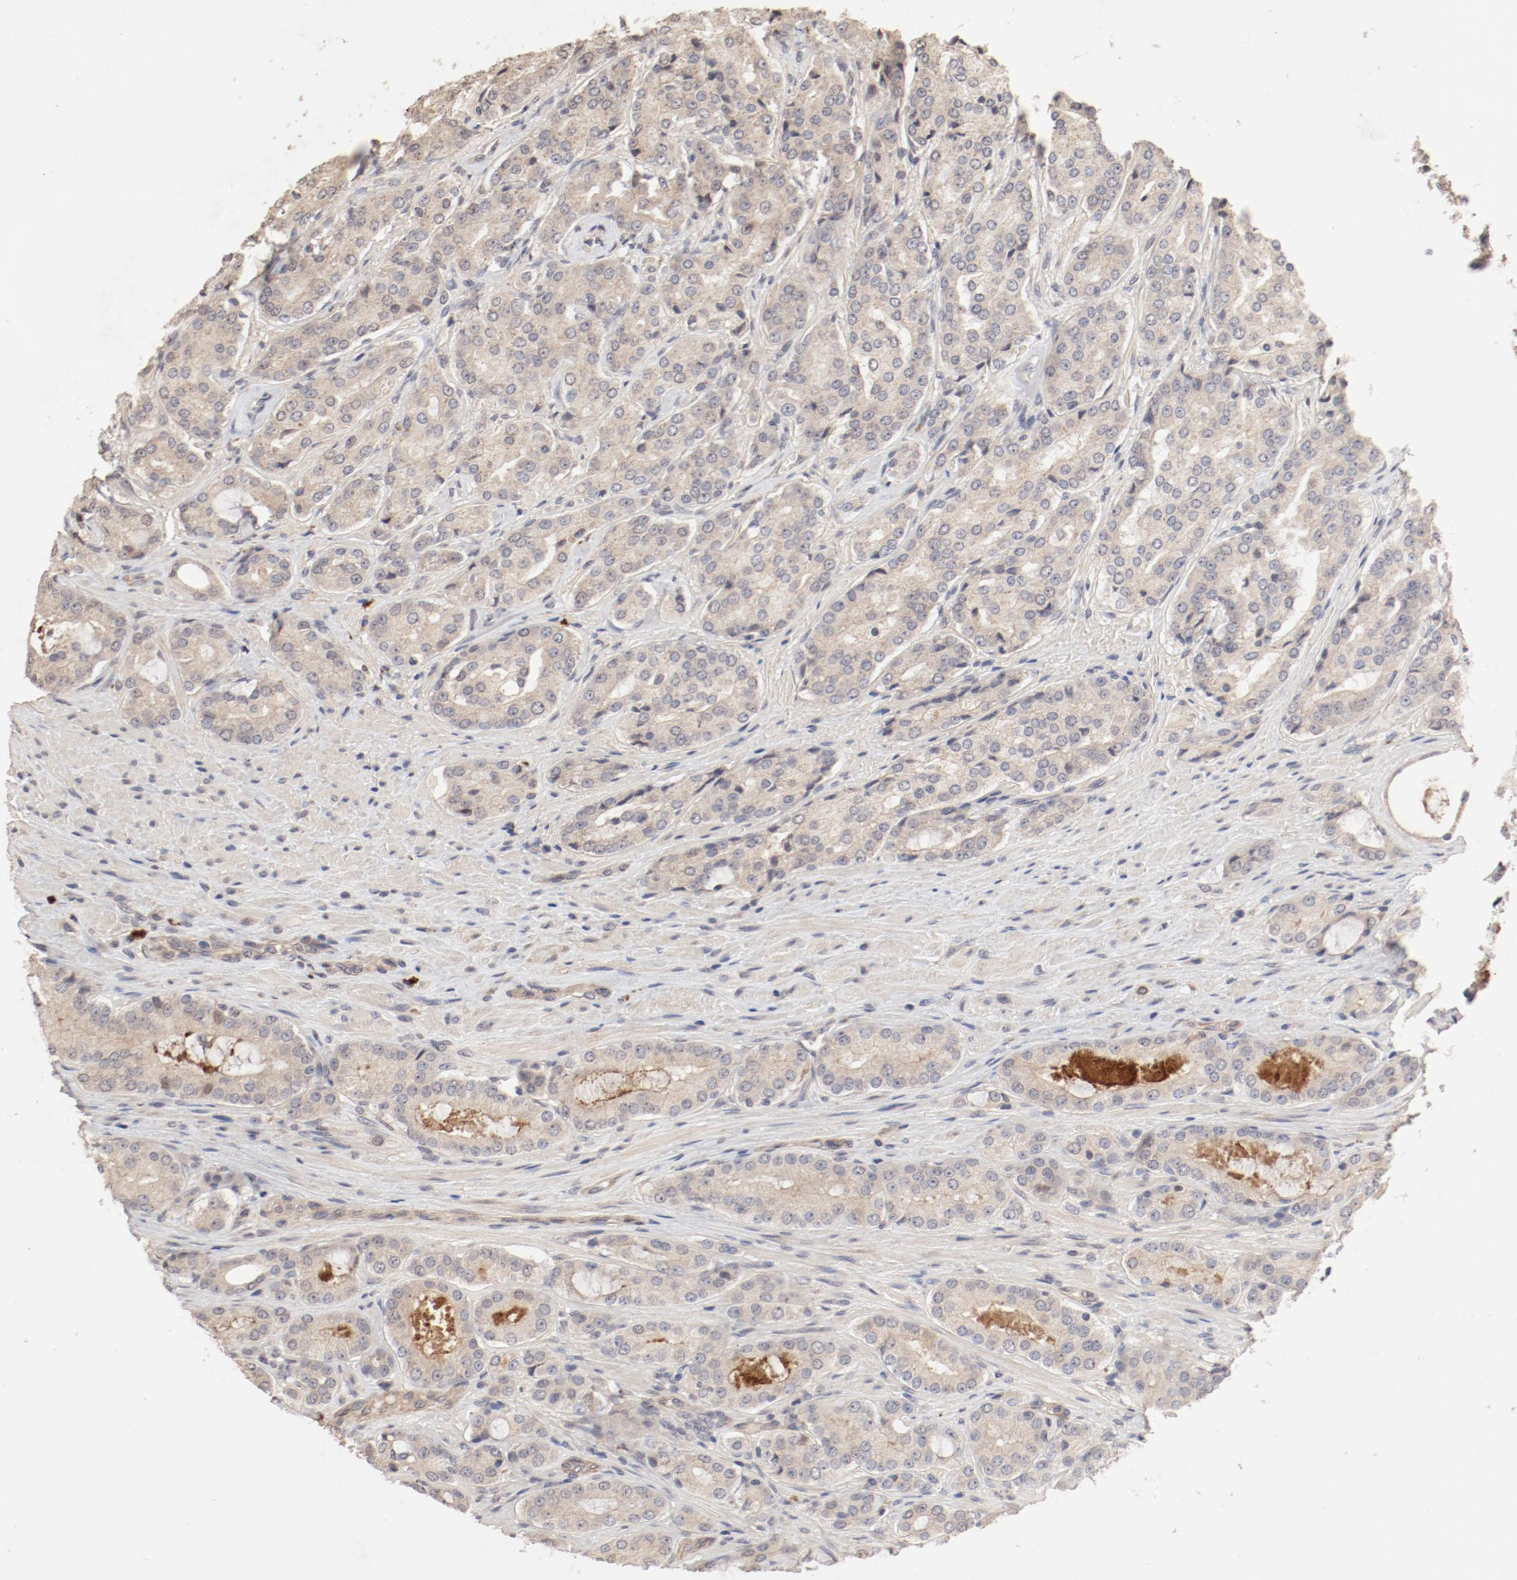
{"staining": {"intensity": "moderate", "quantity": ">75%", "location": "cytoplasmic/membranous"}, "tissue": "prostate cancer", "cell_type": "Tumor cells", "image_type": "cancer", "snomed": [{"axis": "morphology", "description": "Adenocarcinoma, High grade"}, {"axis": "topography", "description": "Prostate"}], "caption": "High-power microscopy captured an immunohistochemistry (IHC) micrograph of prostate cancer (adenocarcinoma (high-grade)), revealing moderate cytoplasmic/membranous expression in approximately >75% of tumor cells.", "gene": "IL3RA", "patient": {"sex": "male", "age": 72}}